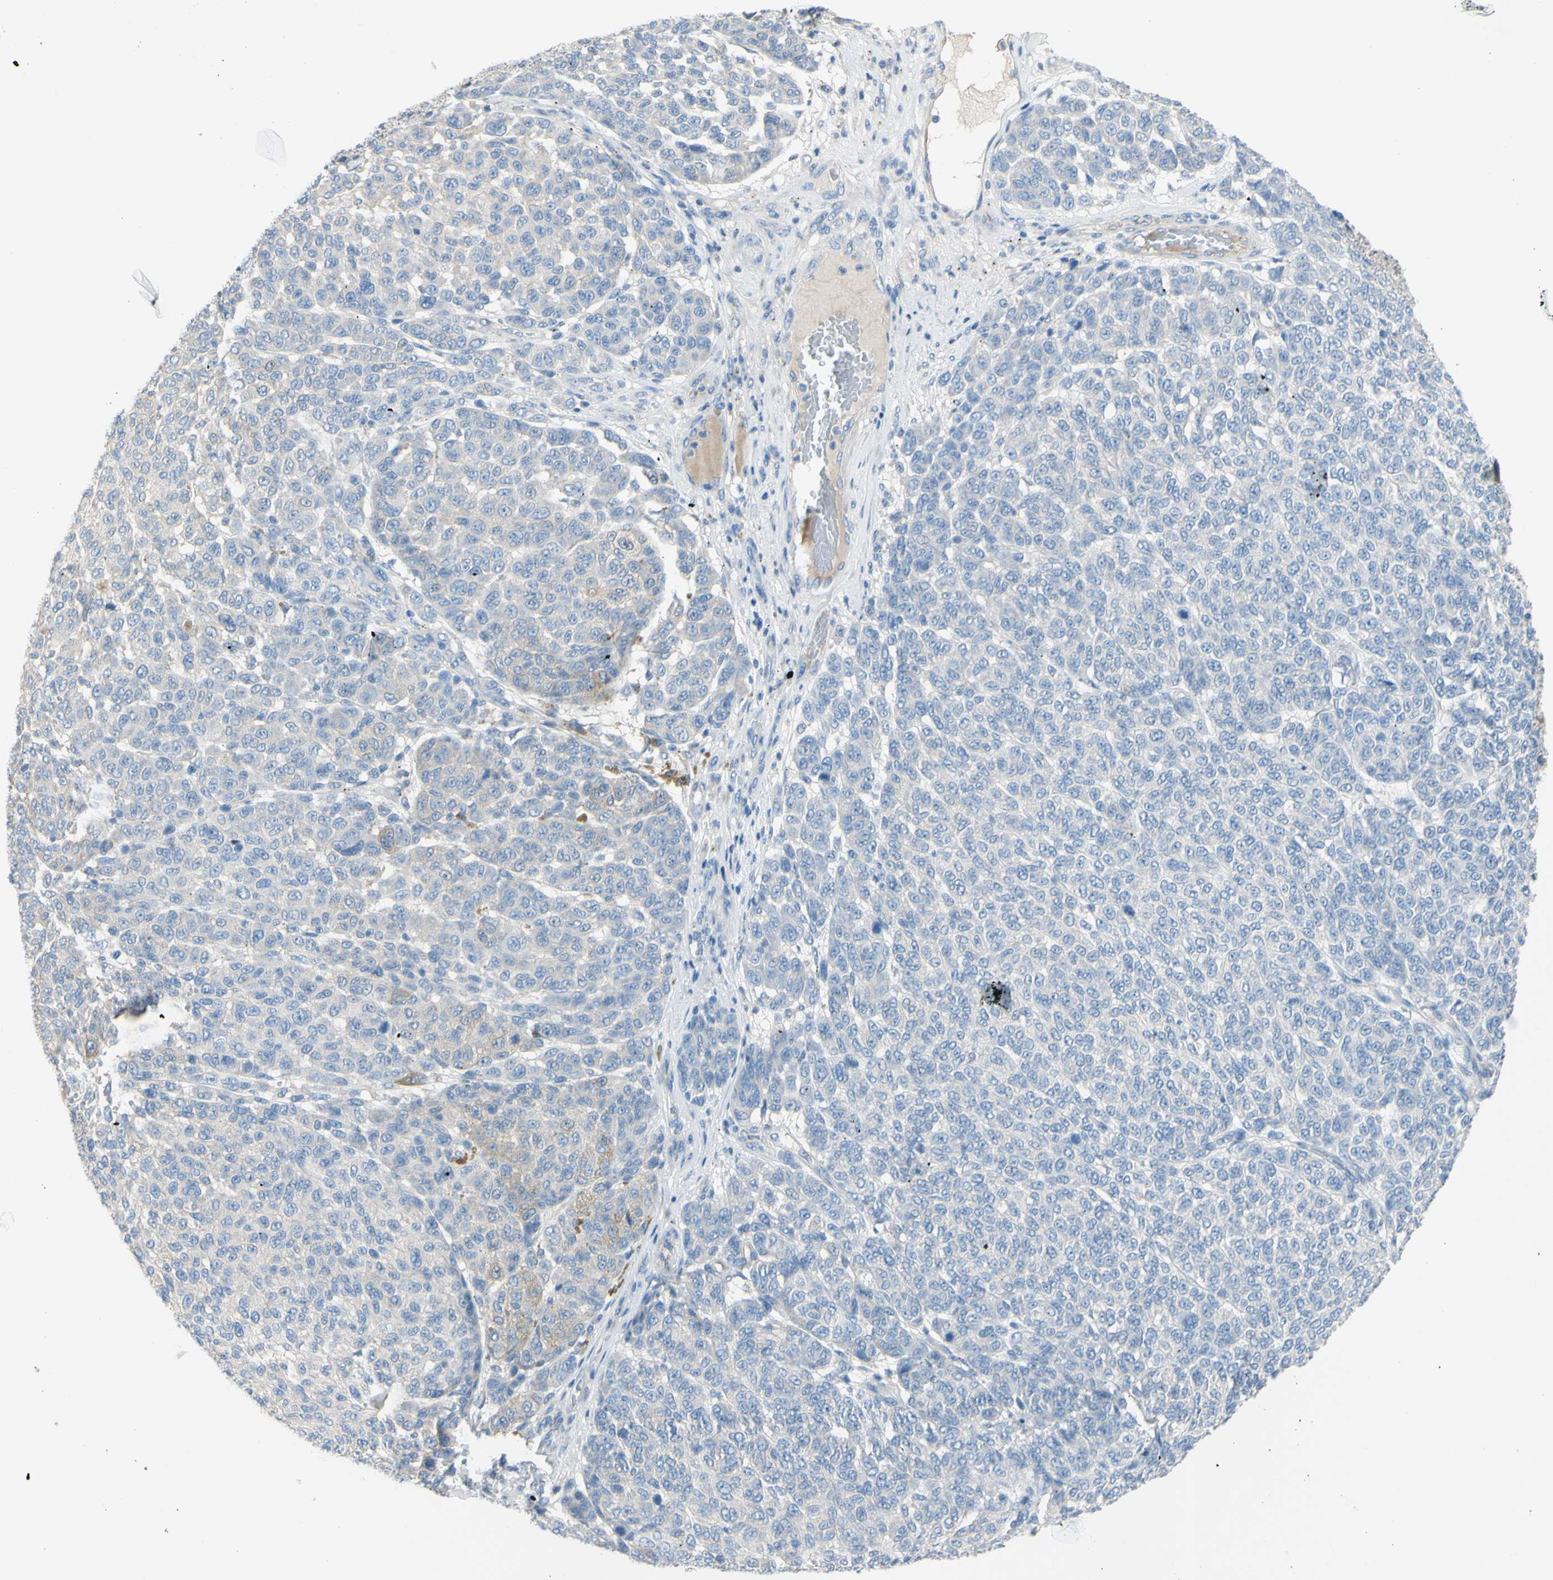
{"staining": {"intensity": "negative", "quantity": "none", "location": "none"}, "tissue": "melanoma", "cell_type": "Tumor cells", "image_type": "cancer", "snomed": [{"axis": "morphology", "description": "Malignant melanoma, NOS"}, {"axis": "topography", "description": "Skin"}], "caption": "Human melanoma stained for a protein using IHC displays no positivity in tumor cells.", "gene": "TMEM59L", "patient": {"sex": "male", "age": 59}}